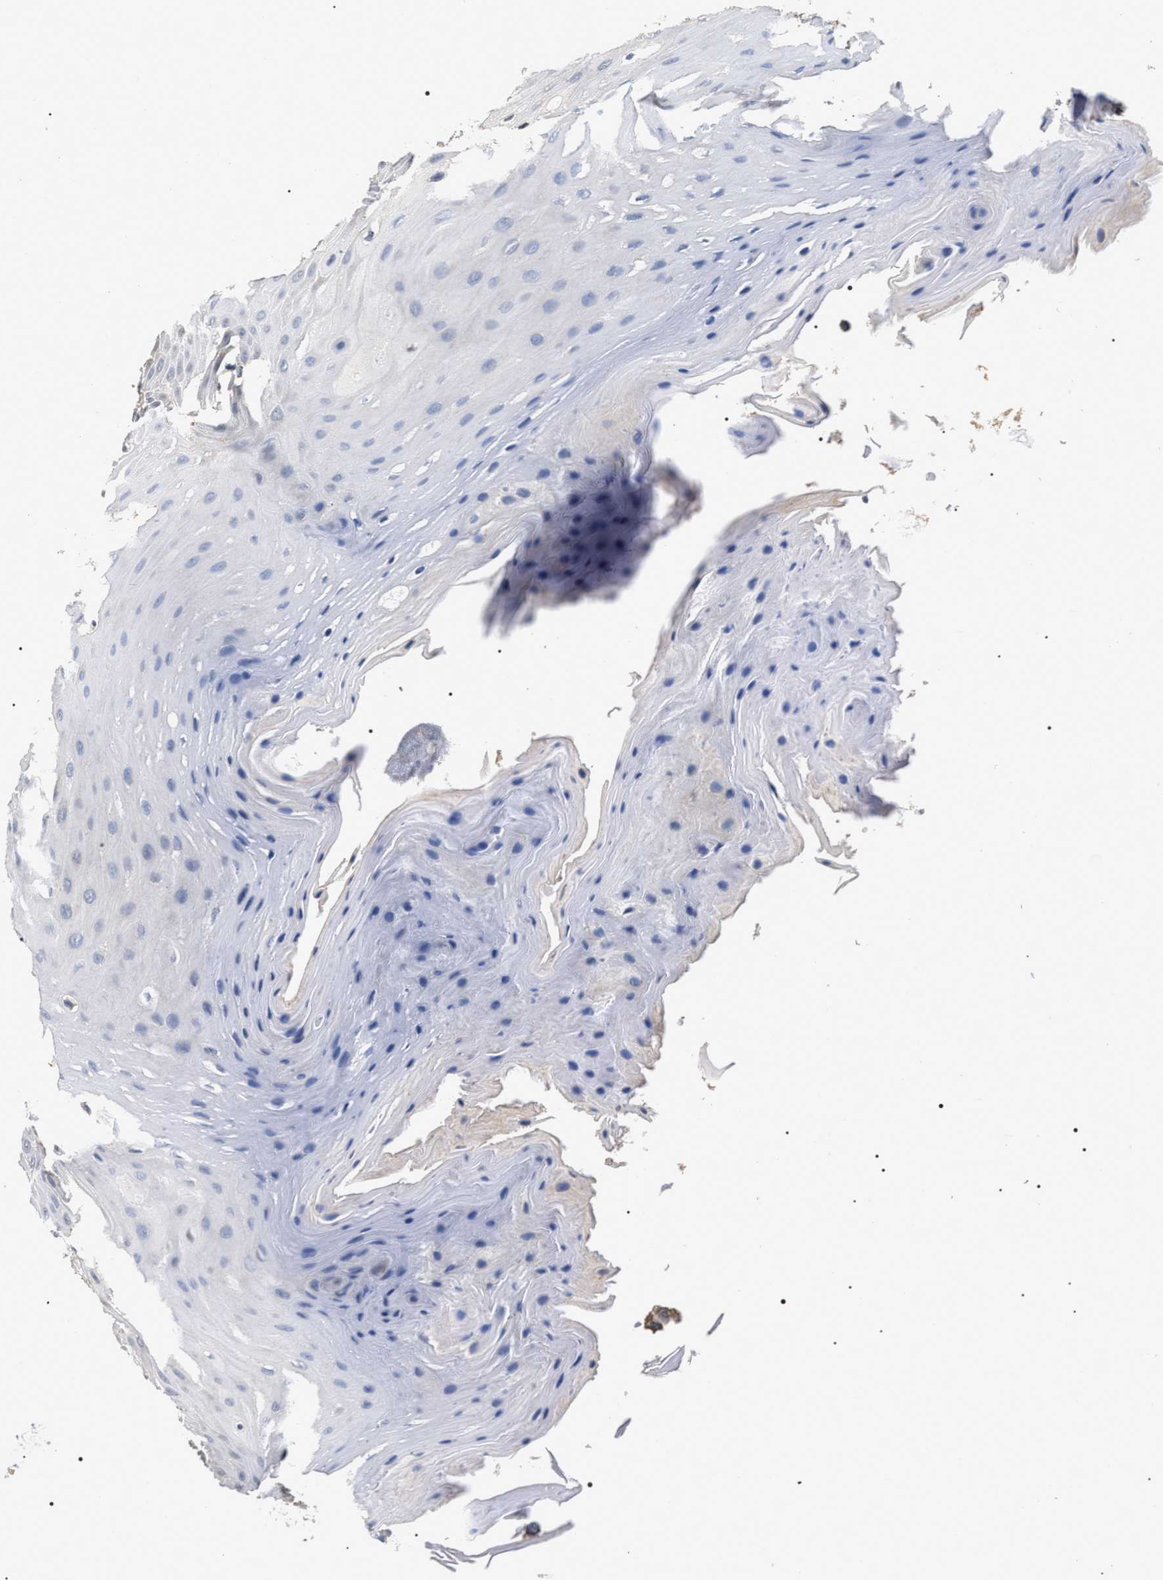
{"staining": {"intensity": "moderate", "quantity": "25%-75%", "location": "cytoplasmic/membranous"}, "tissue": "oral mucosa", "cell_type": "Squamous epithelial cells", "image_type": "normal", "snomed": [{"axis": "morphology", "description": "Normal tissue, NOS"}, {"axis": "morphology", "description": "Squamous cell carcinoma, NOS"}, {"axis": "topography", "description": "Oral tissue"}, {"axis": "topography", "description": "Head-Neck"}], "caption": "Protein expression analysis of normal oral mucosa shows moderate cytoplasmic/membranous expression in approximately 25%-75% of squamous epithelial cells. The staining was performed using DAB to visualize the protein expression in brown, while the nuclei were stained in blue with hematoxylin (Magnification: 20x).", "gene": "UPF3A", "patient": {"sex": "male", "age": 71}}